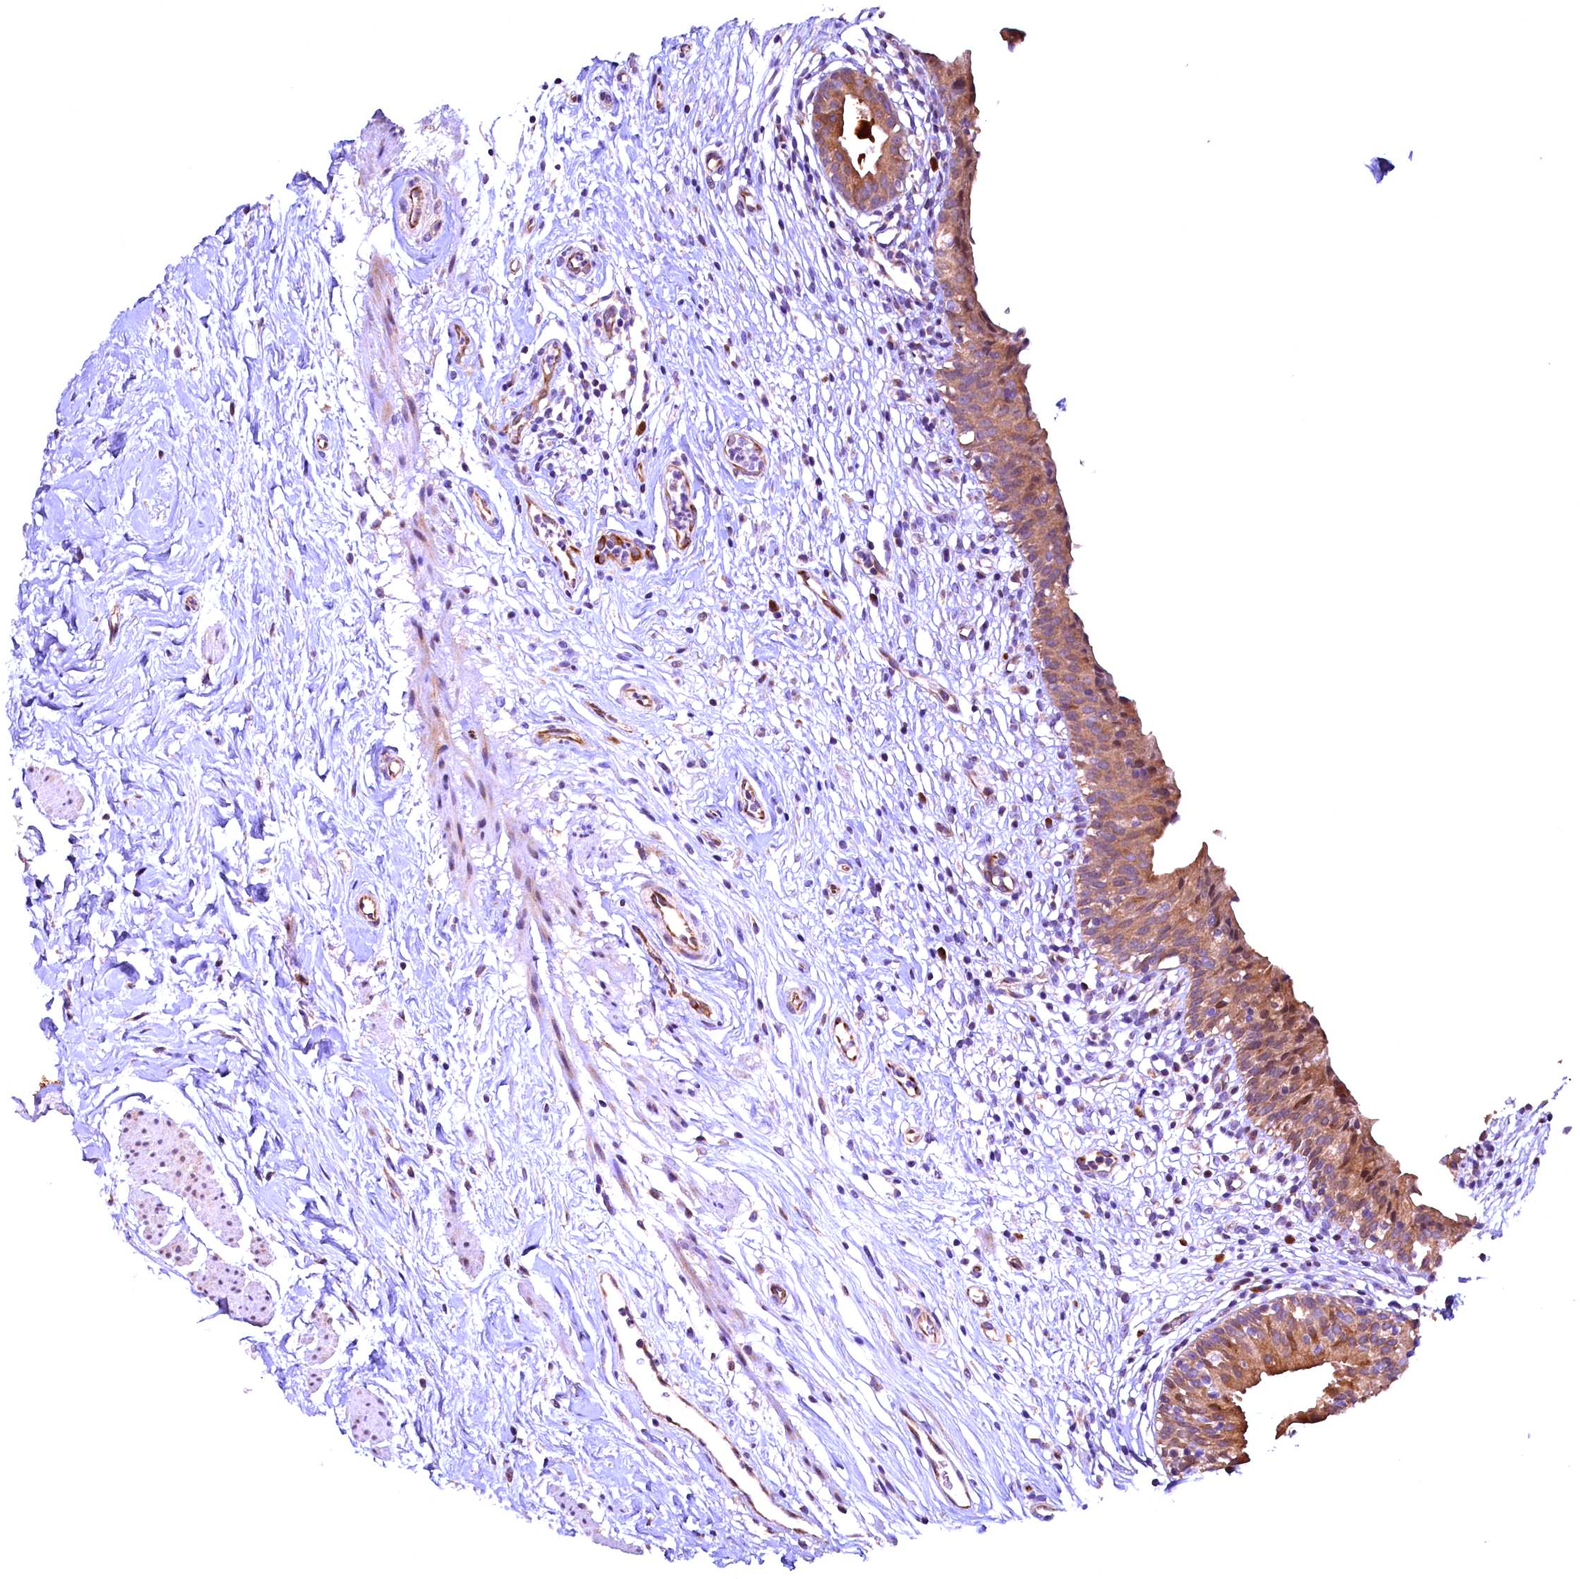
{"staining": {"intensity": "moderate", "quantity": "25%-75%", "location": "cytoplasmic/membranous"}, "tissue": "urinary bladder", "cell_type": "Urothelial cells", "image_type": "normal", "snomed": [{"axis": "morphology", "description": "Normal tissue, NOS"}, {"axis": "morphology", "description": "Inflammation, NOS"}, {"axis": "topography", "description": "Urinary bladder"}], "caption": "Immunohistochemistry (IHC) (DAB (3,3'-diaminobenzidine)) staining of unremarkable urinary bladder exhibits moderate cytoplasmic/membranous protein expression in approximately 25%-75% of urothelial cells. (DAB (3,3'-diaminobenzidine) IHC with brightfield microscopy, high magnification).", "gene": "RPUSD2", "patient": {"sex": "male", "age": 63}}